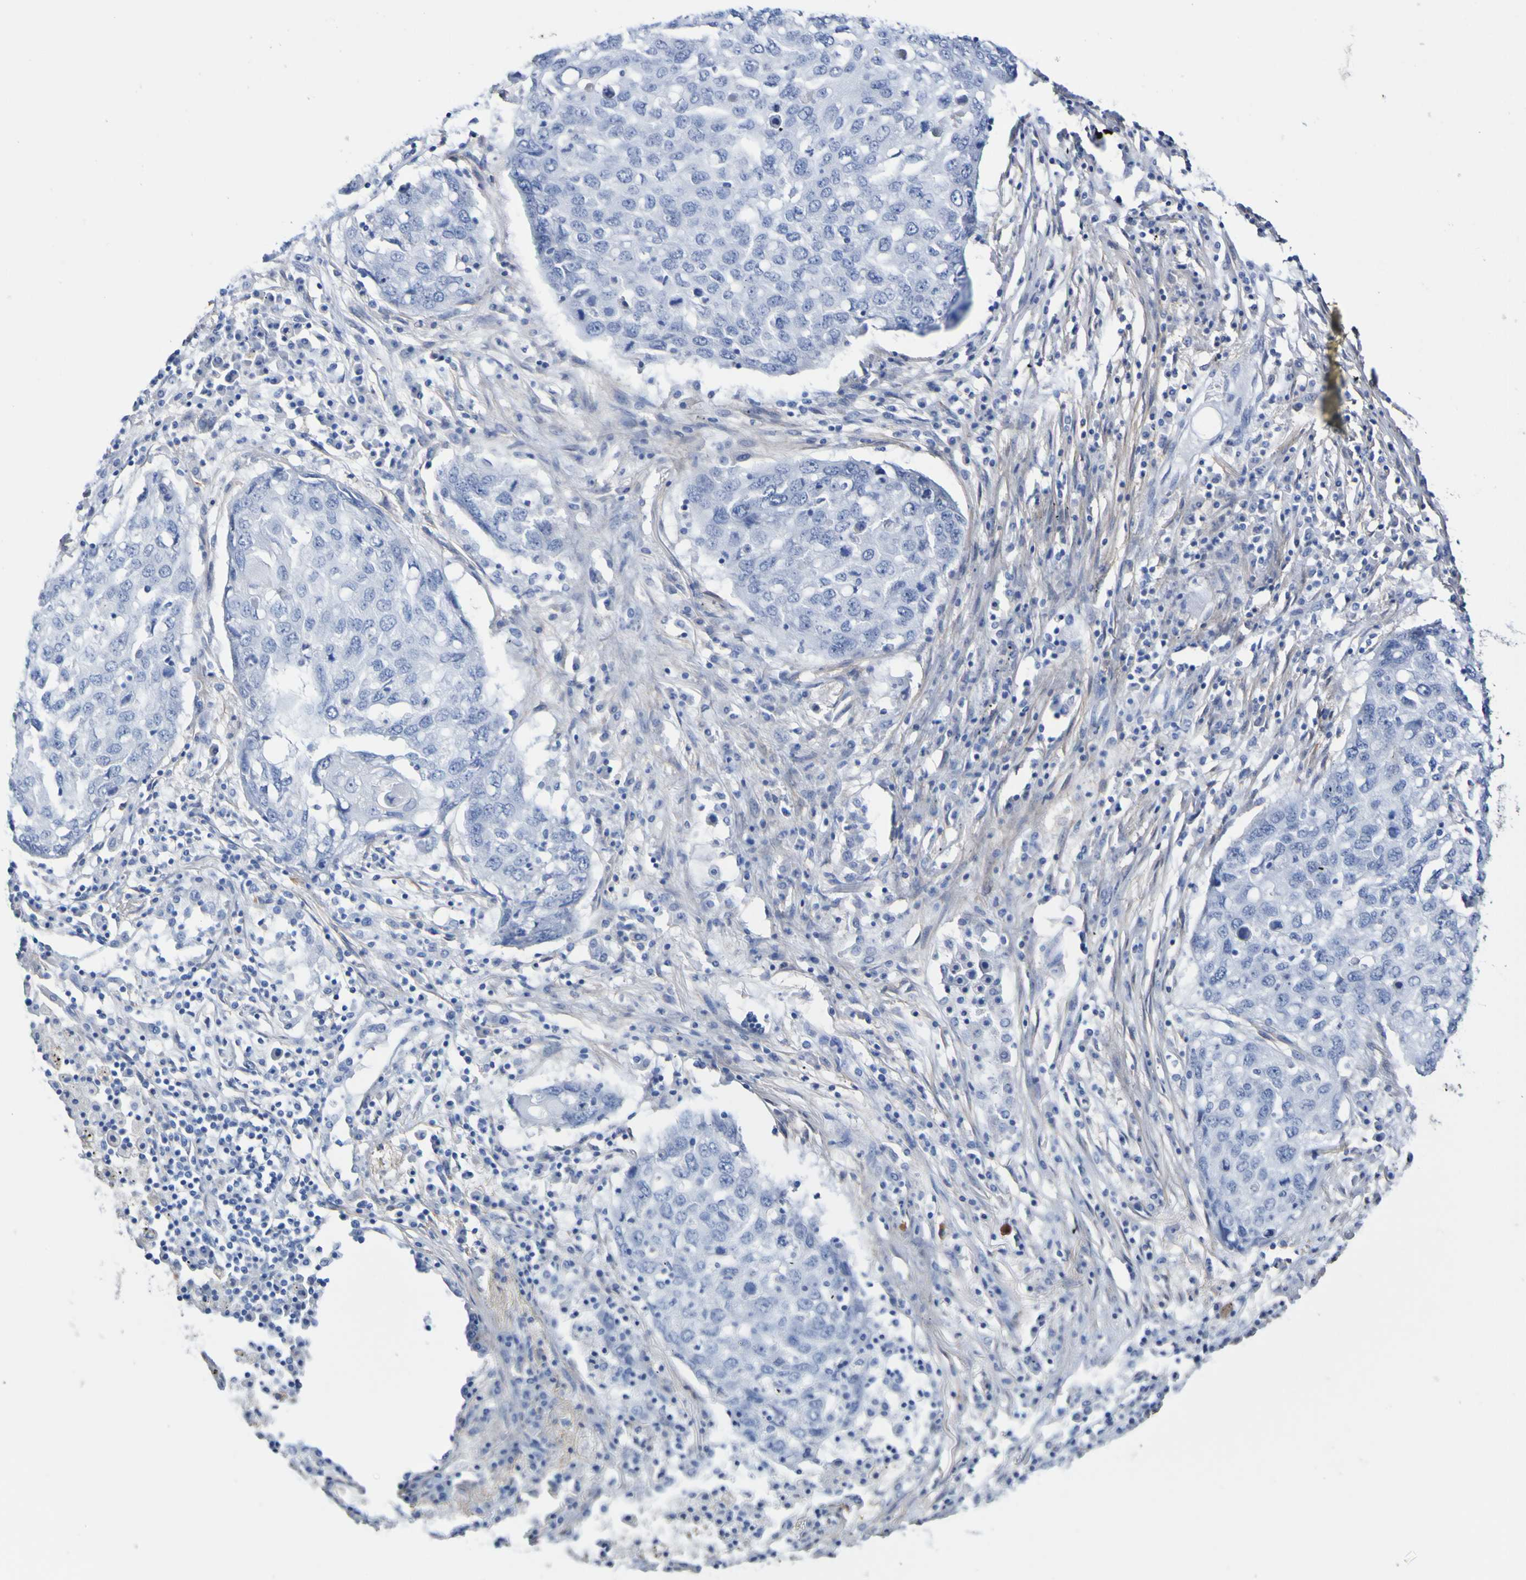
{"staining": {"intensity": "negative", "quantity": "none", "location": "none"}, "tissue": "lung cancer", "cell_type": "Tumor cells", "image_type": "cancer", "snomed": [{"axis": "morphology", "description": "Squamous cell carcinoma, NOS"}, {"axis": "topography", "description": "Lung"}], "caption": "An IHC histopathology image of lung cancer is shown. There is no staining in tumor cells of lung cancer. (DAB IHC visualized using brightfield microscopy, high magnification).", "gene": "SGCB", "patient": {"sex": "female", "age": 63}}